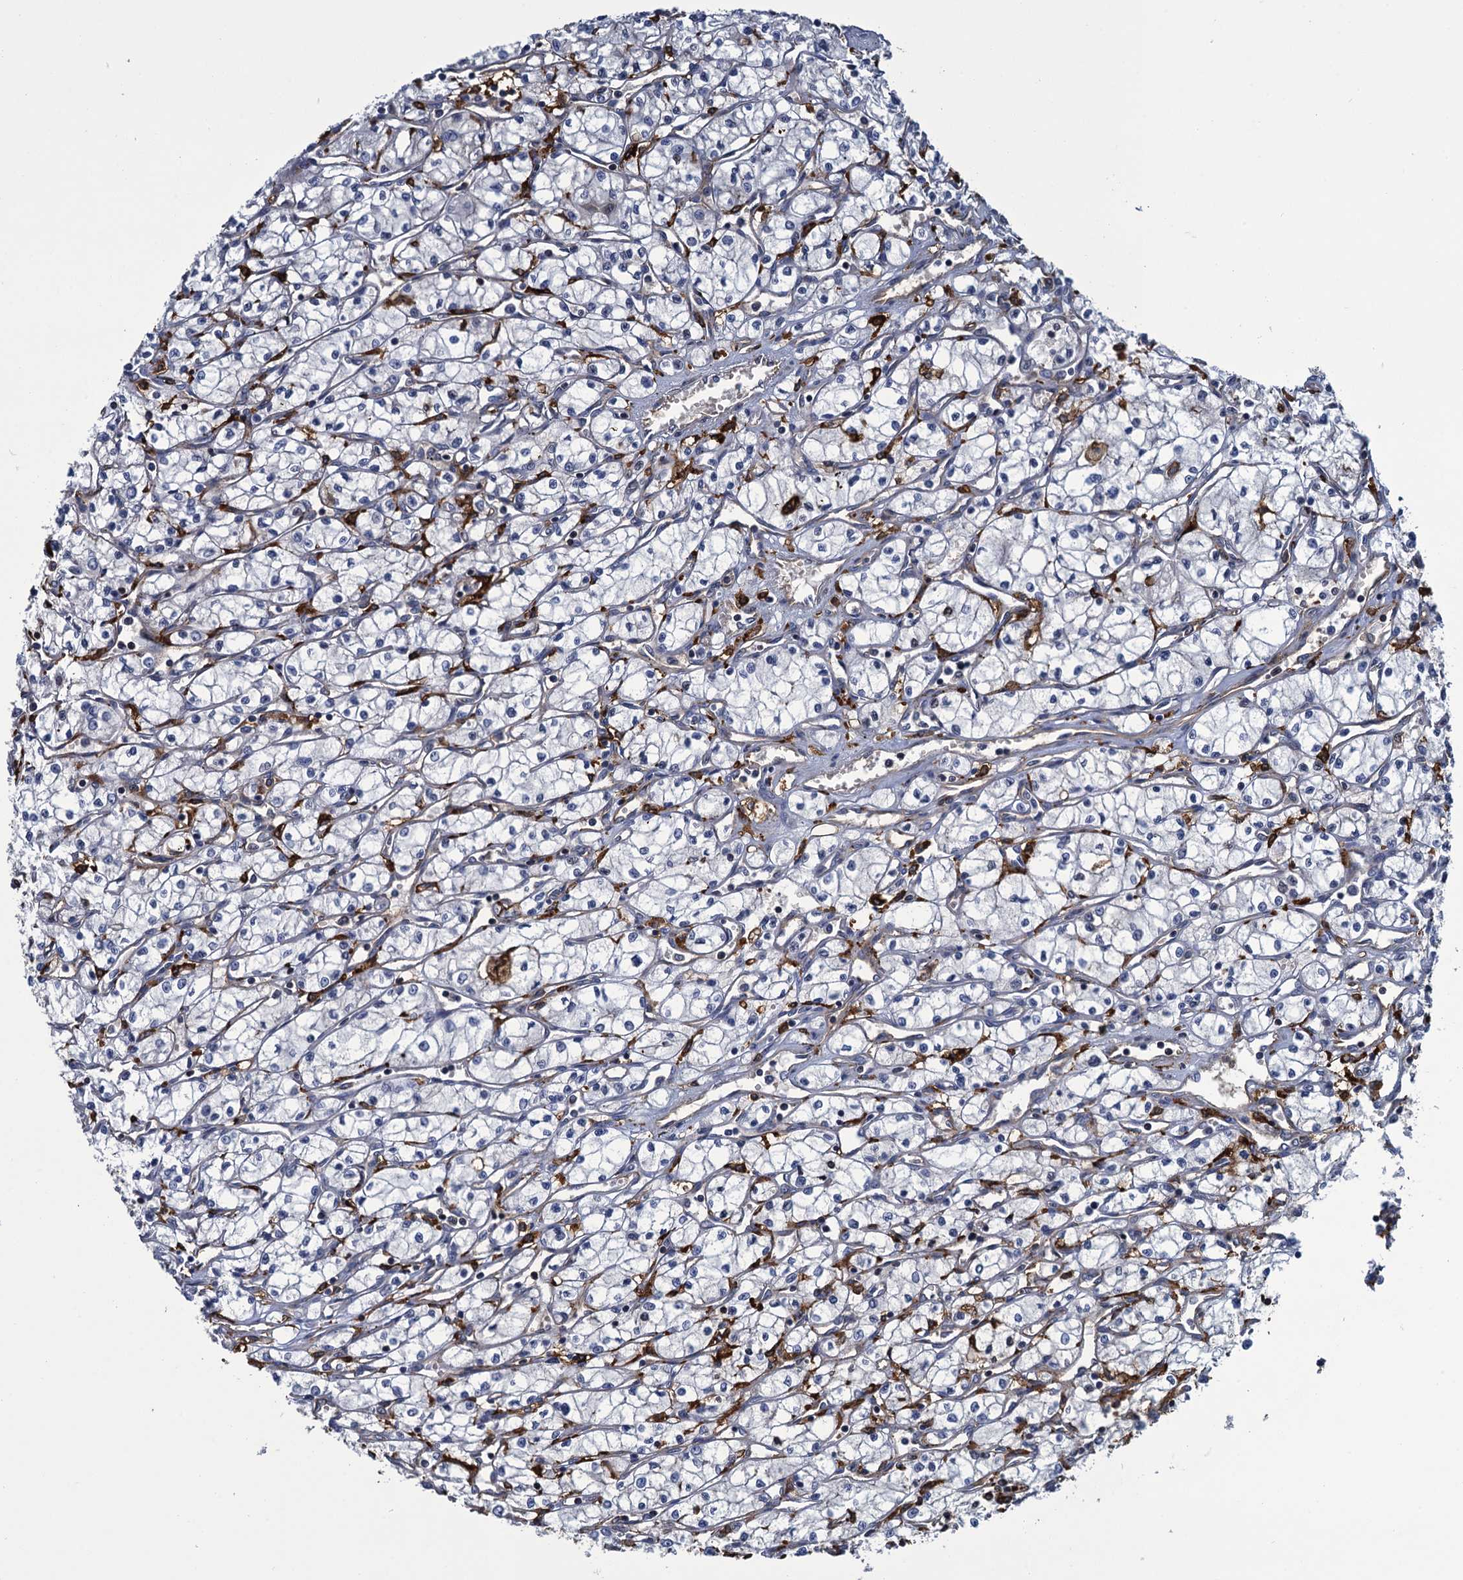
{"staining": {"intensity": "negative", "quantity": "none", "location": "none"}, "tissue": "renal cancer", "cell_type": "Tumor cells", "image_type": "cancer", "snomed": [{"axis": "morphology", "description": "Adenocarcinoma, NOS"}, {"axis": "topography", "description": "Kidney"}], "caption": "A photomicrograph of renal cancer (adenocarcinoma) stained for a protein reveals no brown staining in tumor cells.", "gene": "DNHD1", "patient": {"sex": "male", "age": 59}}